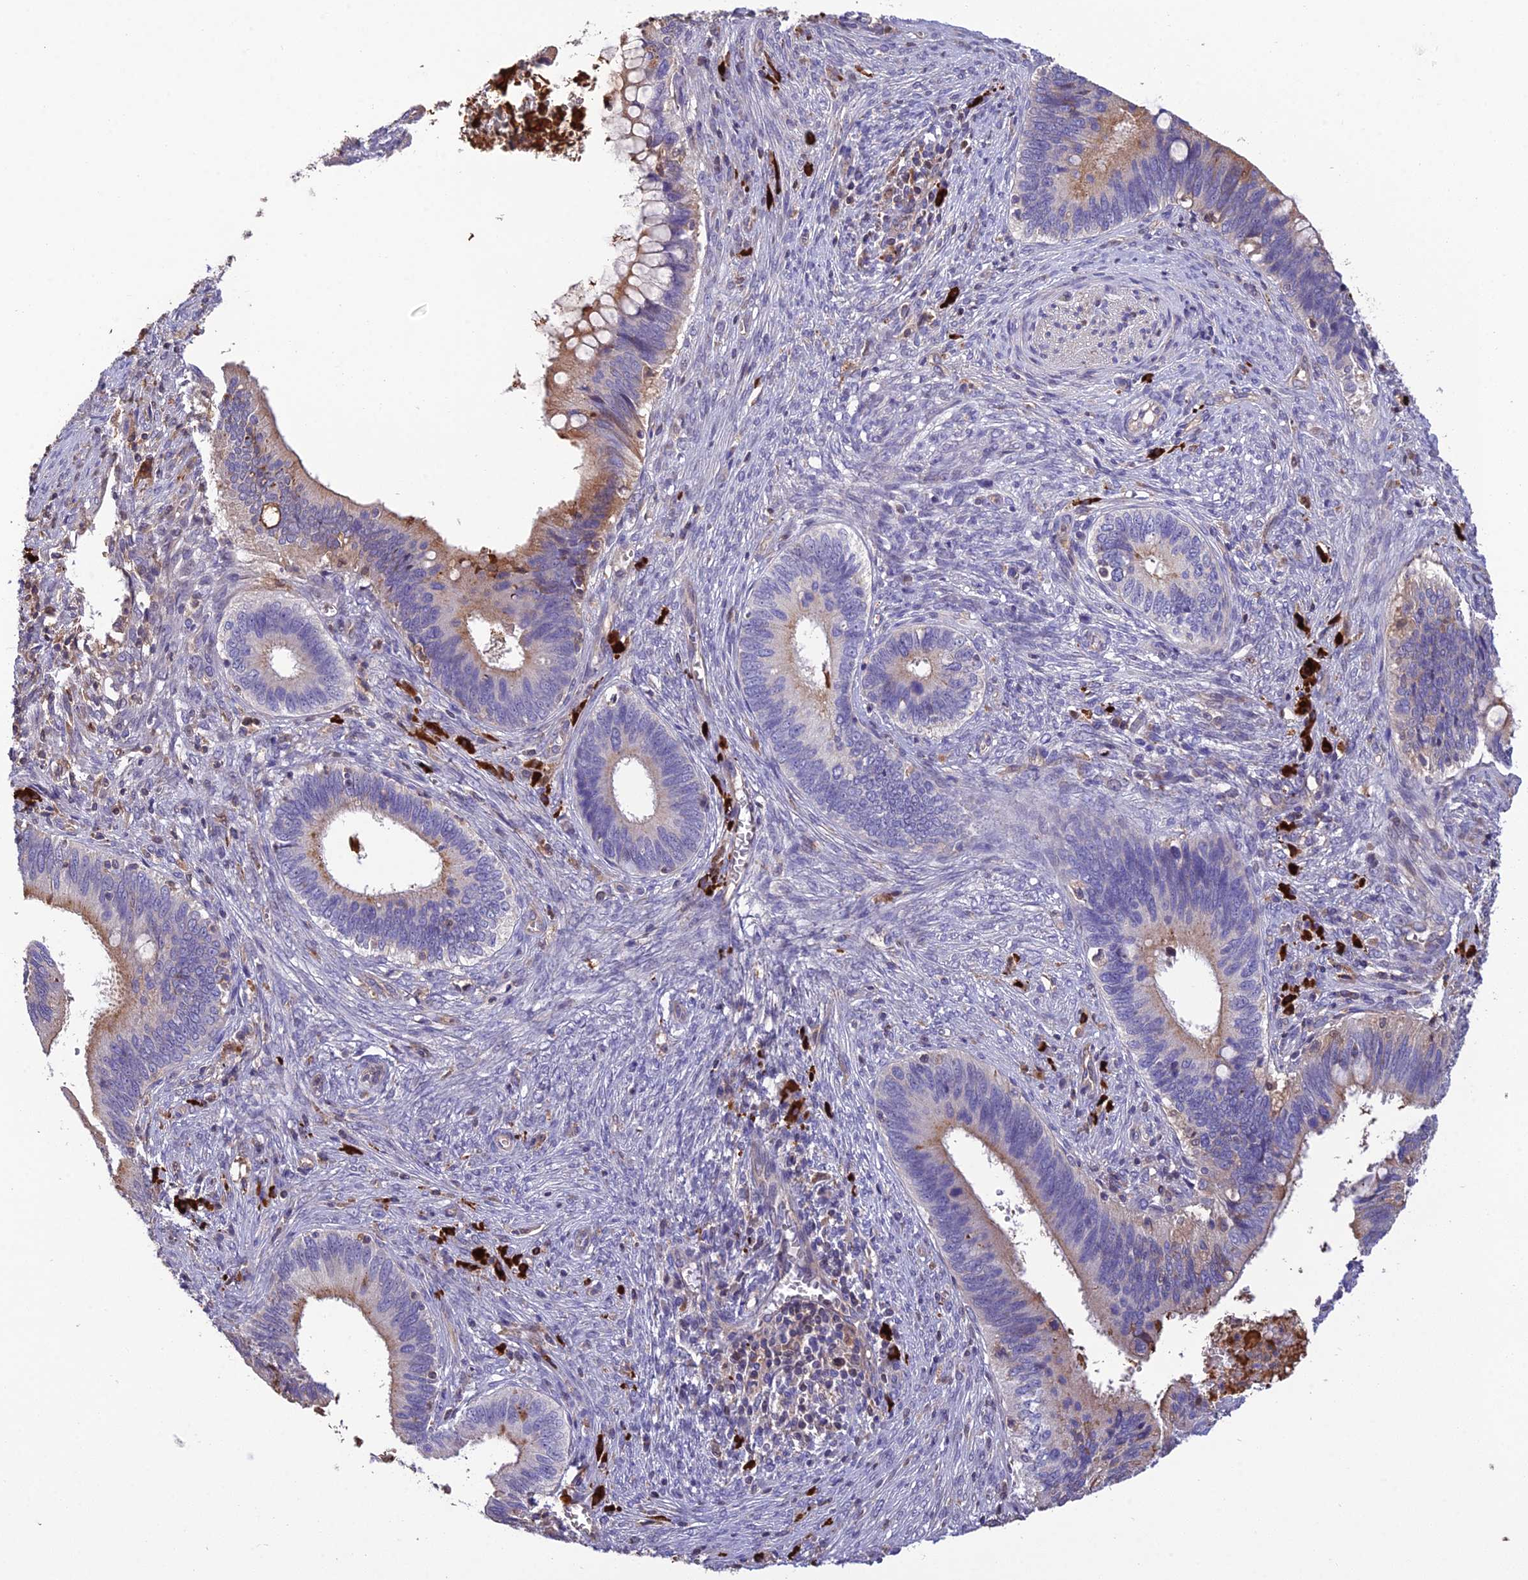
{"staining": {"intensity": "moderate", "quantity": "<25%", "location": "cytoplasmic/membranous"}, "tissue": "cervical cancer", "cell_type": "Tumor cells", "image_type": "cancer", "snomed": [{"axis": "morphology", "description": "Adenocarcinoma, NOS"}, {"axis": "topography", "description": "Cervix"}], "caption": "A brown stain highlights moderate cytoplasmic/membranous positivity of a protein in human cervical cancer tumor cells.", "gene": "MIOS", "patient": {"sex": "female", "age": 42}}